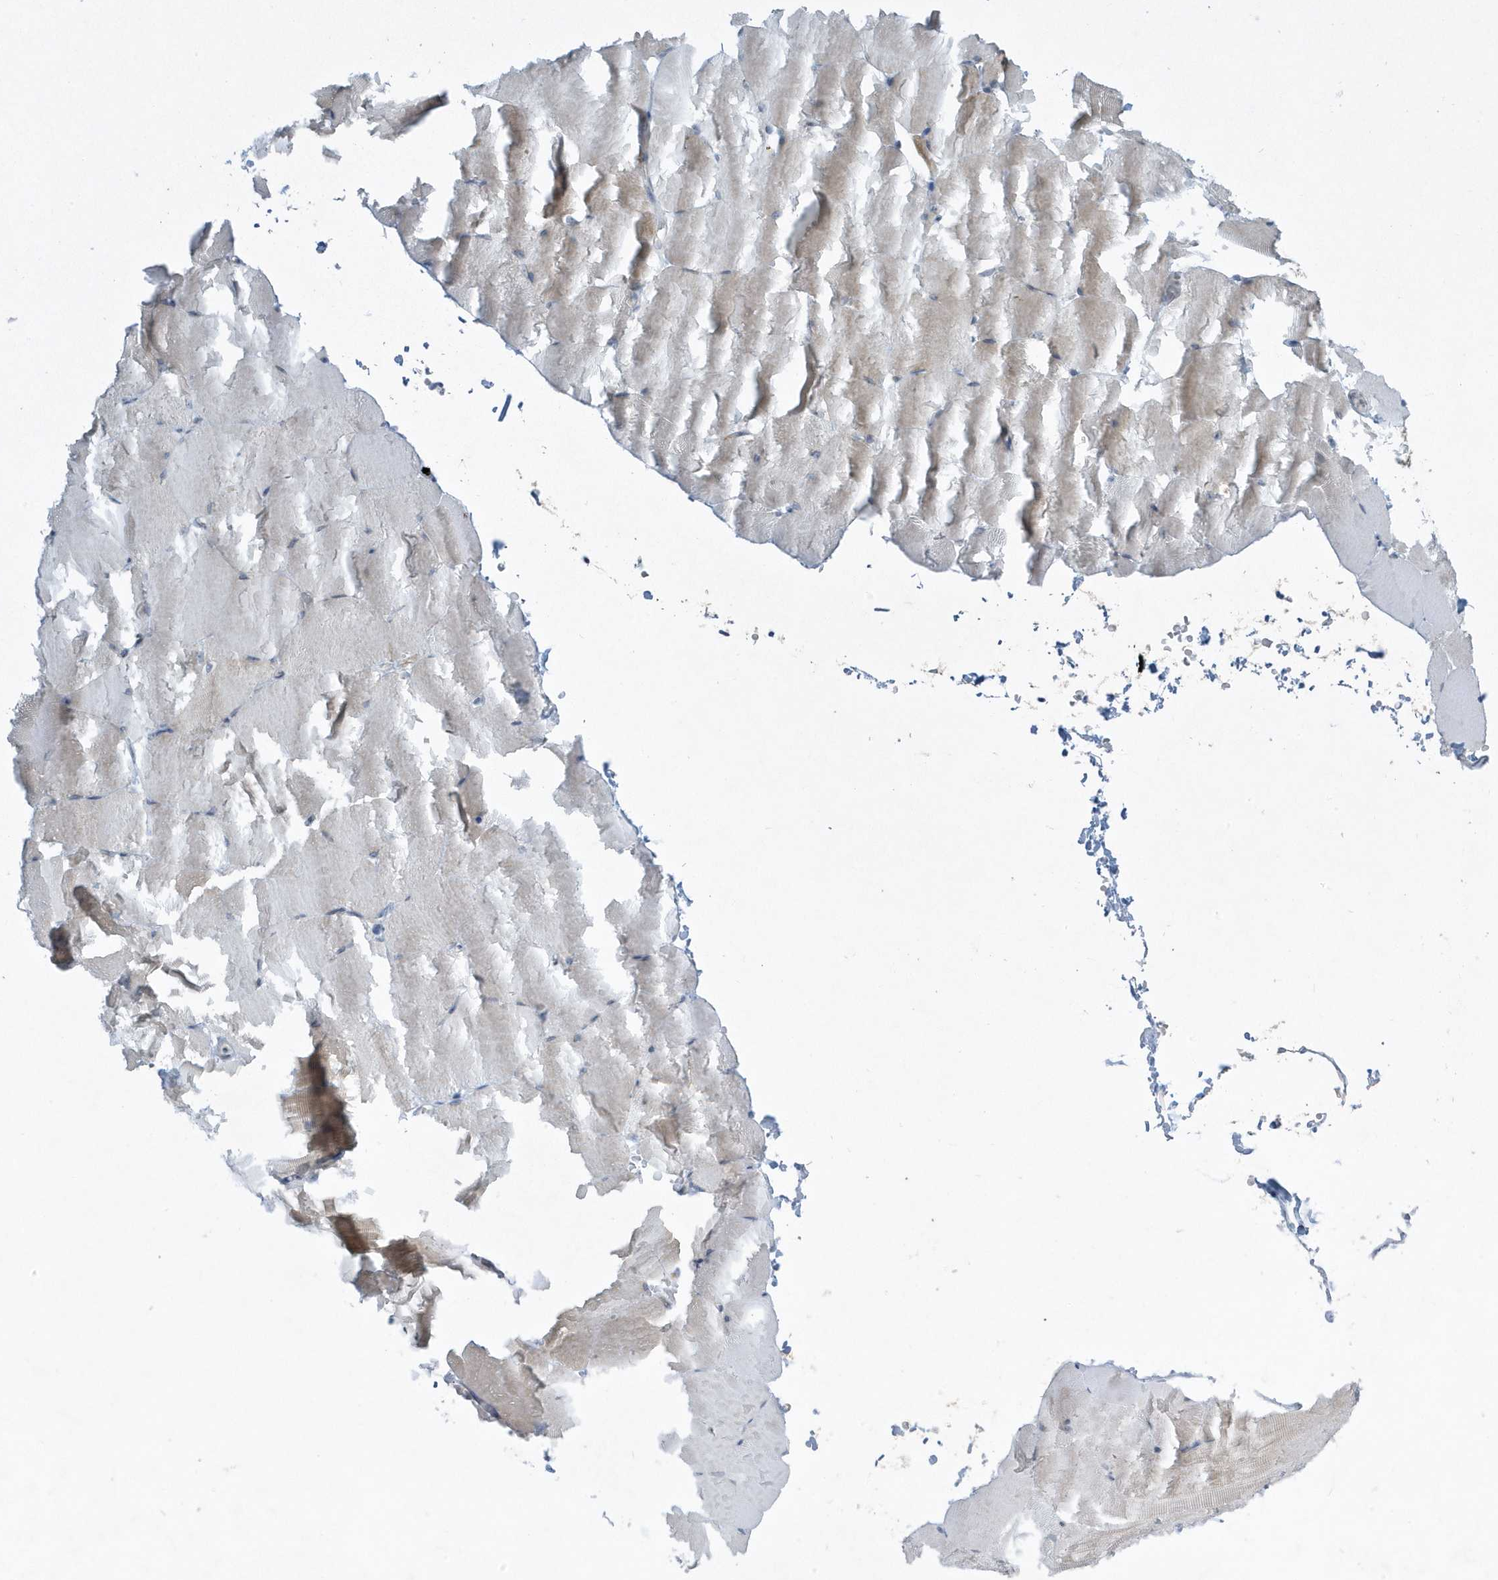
{"staining": {"intensity": "weak", "quantity": "<25%", "location": "cytoplasmic/membranous"}, "tissue": "skeletal muscle", "cell_type": "Myocytes", "image_type": "normal", "snomed": [{"axis": "morphology", "description": "Normal tissue, NOS"}, {"axis": "topography", "description": "Skeletal muscle"}, {"axis": "topography", "description": "Parathyroid gland"}], "caption": "This image is of unremarkable skeletal muscle stained with IHC to label a protein in brown with the nuclei are counter-stained blue. There is no expression in myocytes. Nuclei are stained in blue.", "gene": "SCN3A", "patient": {"sex": "female", "age": 37}}